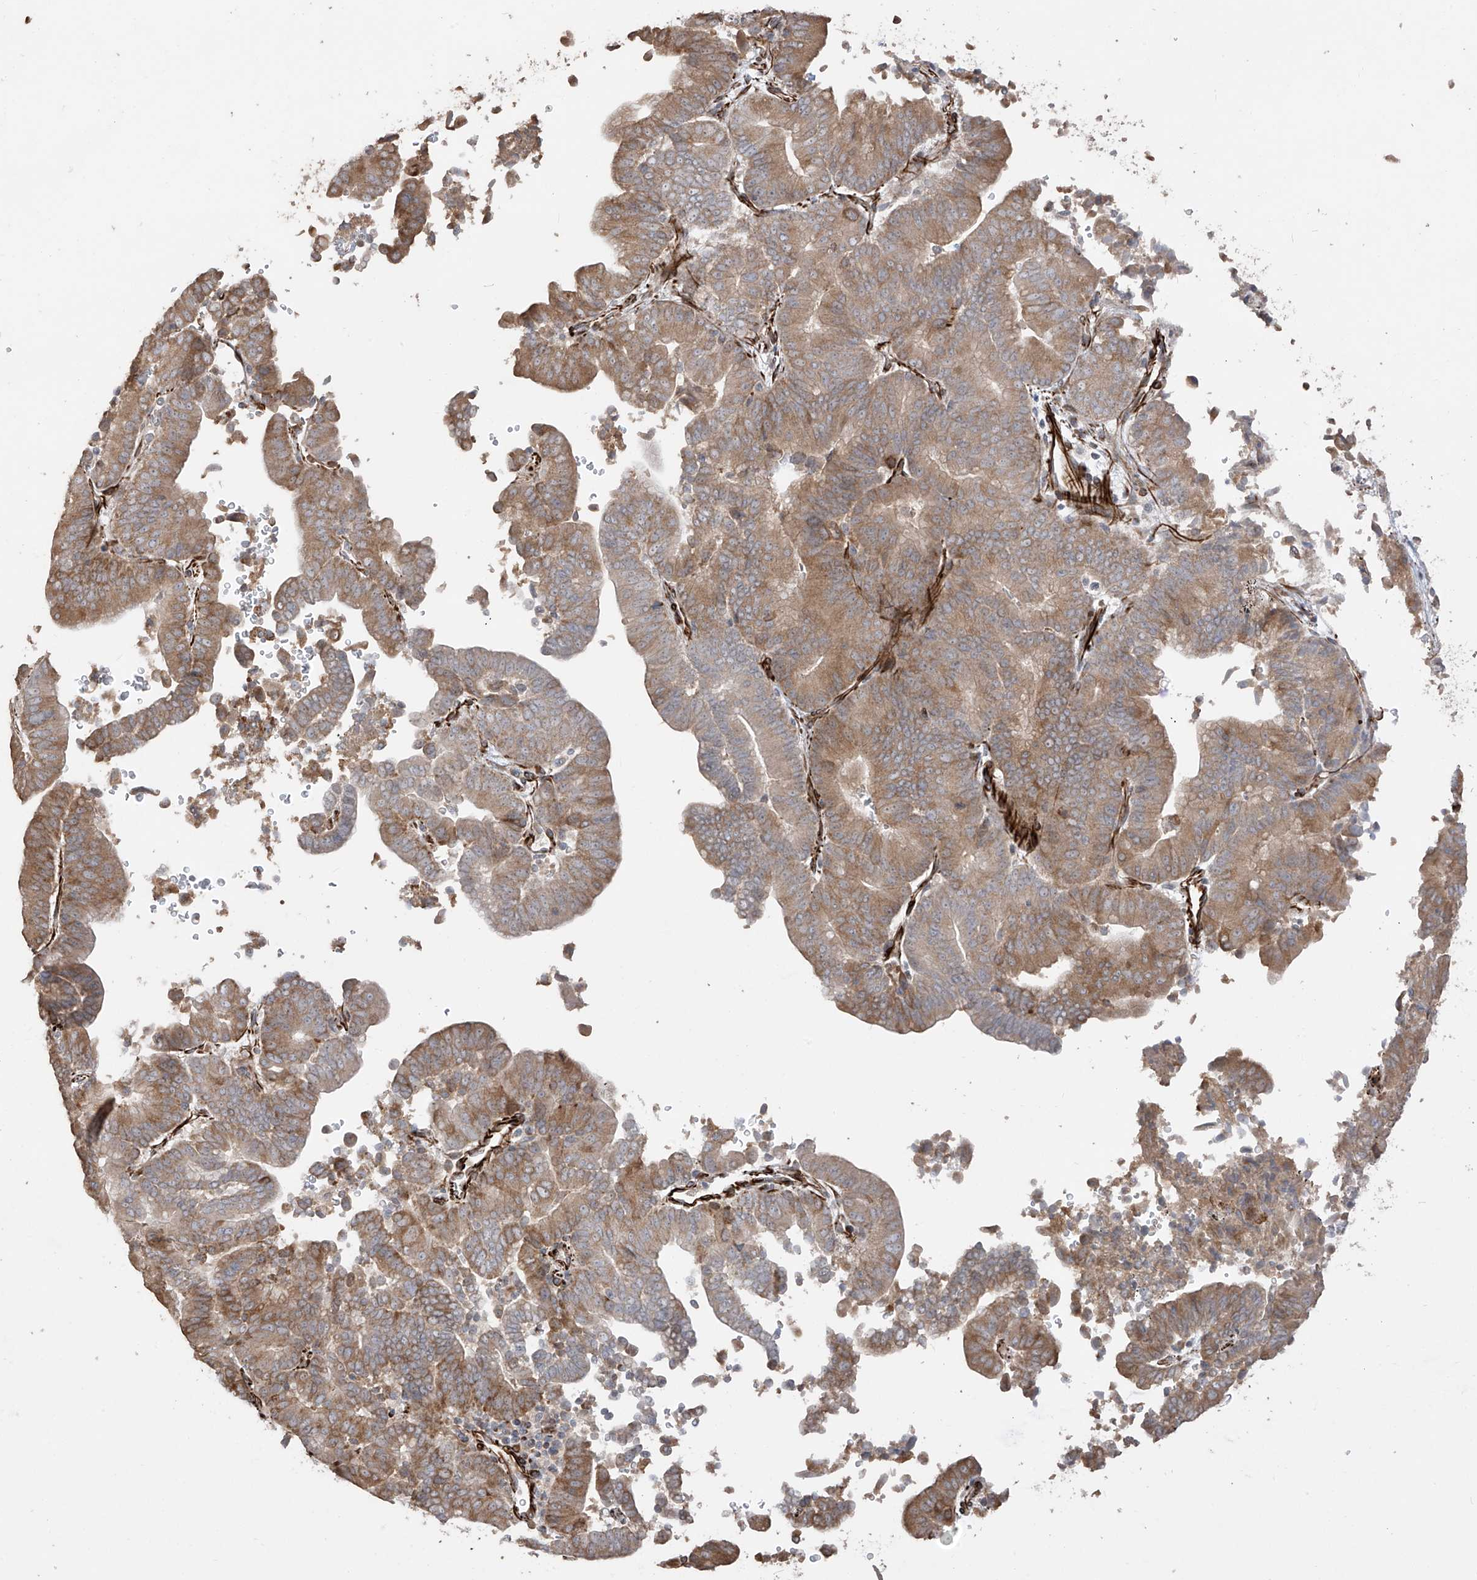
{"staining": {"intensity": "moderate", "quantity": ">75%", "location": "cytoplasmic/membranous"}, "tissue": "liver cancer", "cell_type": "Tumor cells", "image_type": "cancer", "snomed": [{"axis": "morphology", "description": "Cholangiocarcinoma"}, {"axis": "topography", "description": "Liver"}], "caption": "The photomicrograph demonstrates staining of liver cancer (cholangiocarcinoma), revealing moderate cytoplasmic/membranous protein positivity (brown color) within tumor cells. (DAB IHC, brown staining for protein, blue staining for nuclei).", "gene": "DCDC2", "patient": {"sex": "female", "age": 75}}